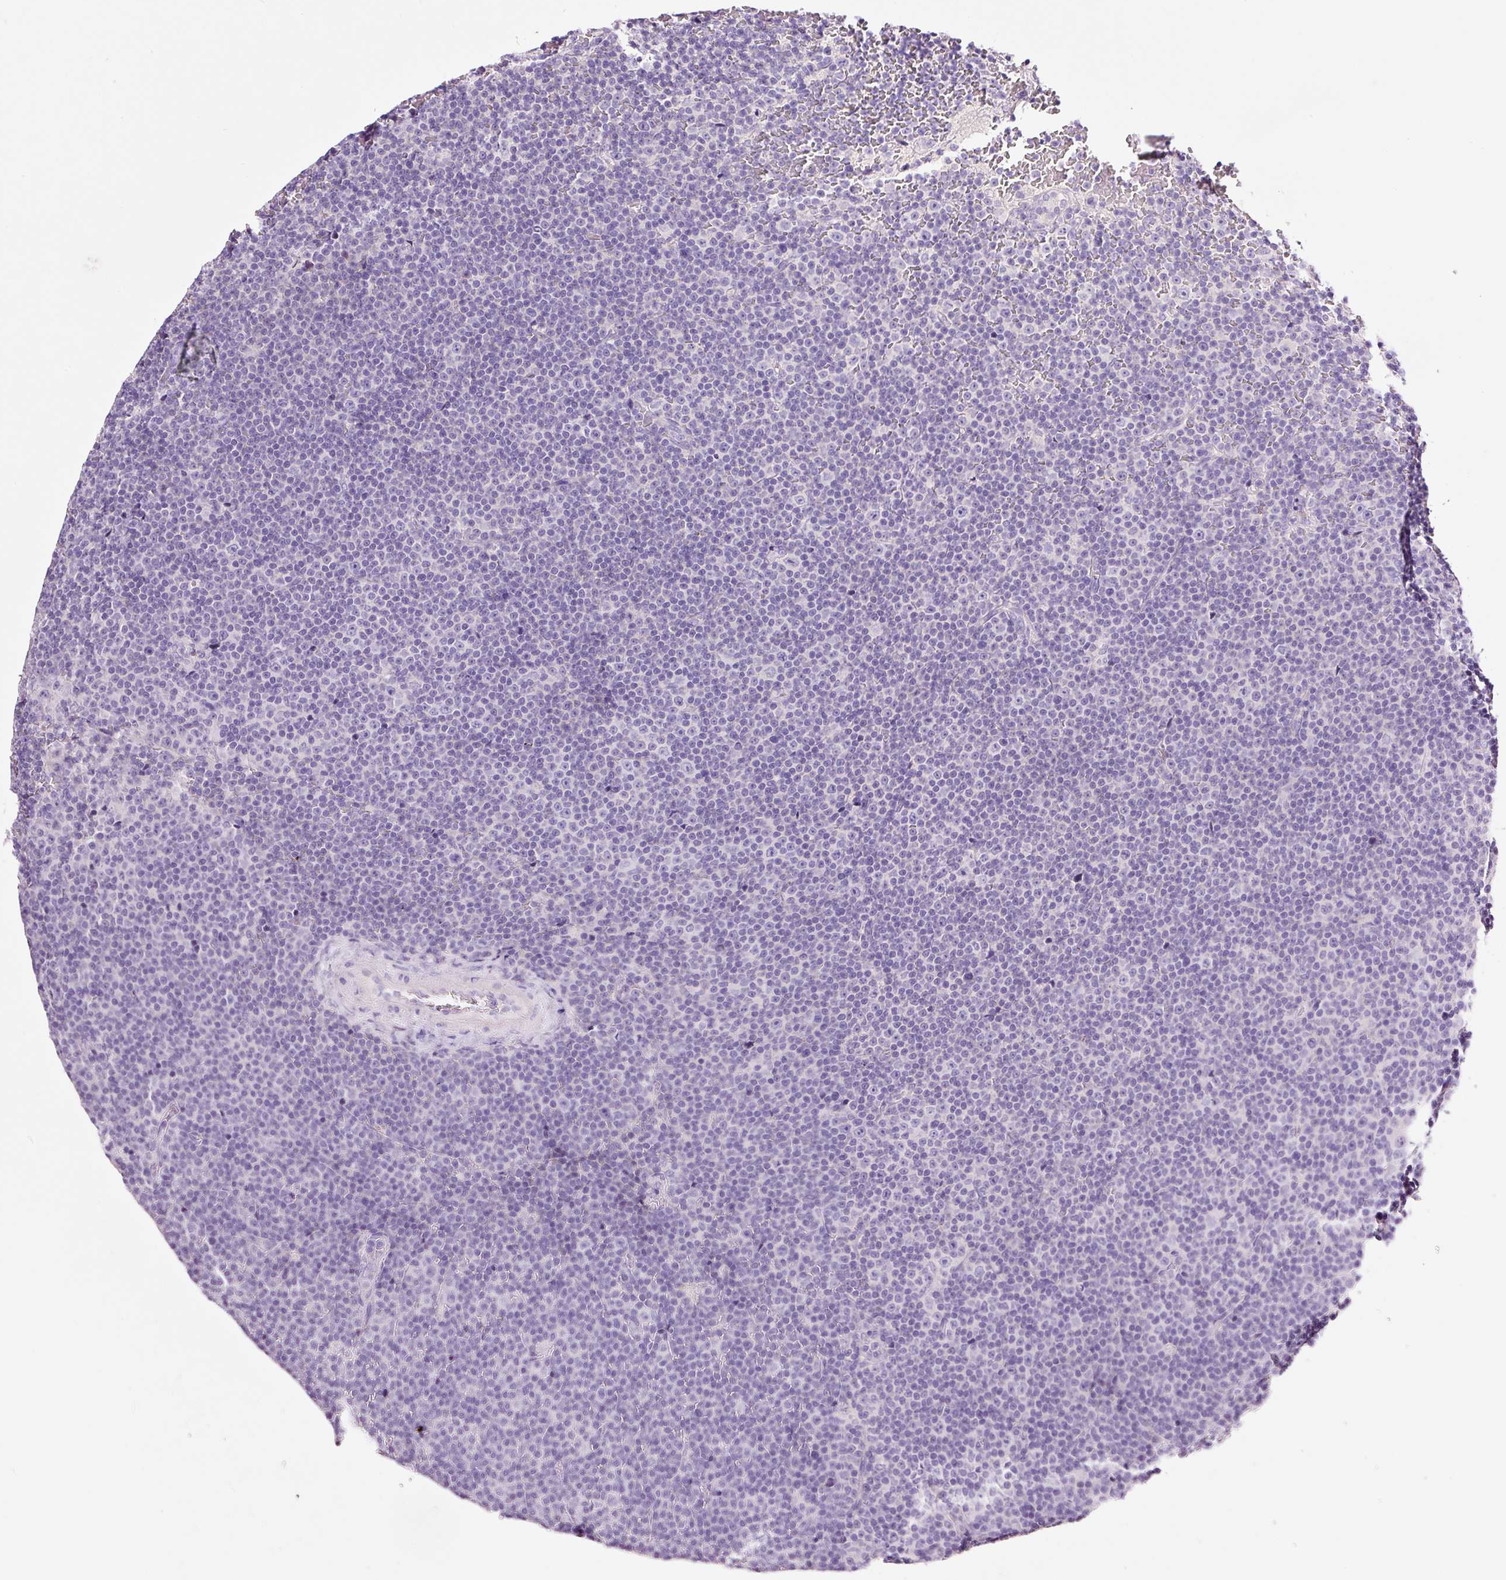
{"staining": {"intensity": "negative", "quantity": "none", "location": "none"}, "tissue": "lymphoma", "cell_type": "Tumor cells", "image_type": "cancer", "snomed": [{"axis": "morphology", "description": "Malignant lymphoma, non-Hodgkin's type, Low grade"}, {"axis": "topography", "description": "Lymph node"}], "caption": "A photomicrograph of human malignant lymphoma, non-Hodgkin's type (low-grade) is negative for staining in tumor cells.", "gene": "PAM", "patient": {"sex": "female", "age": 67}}